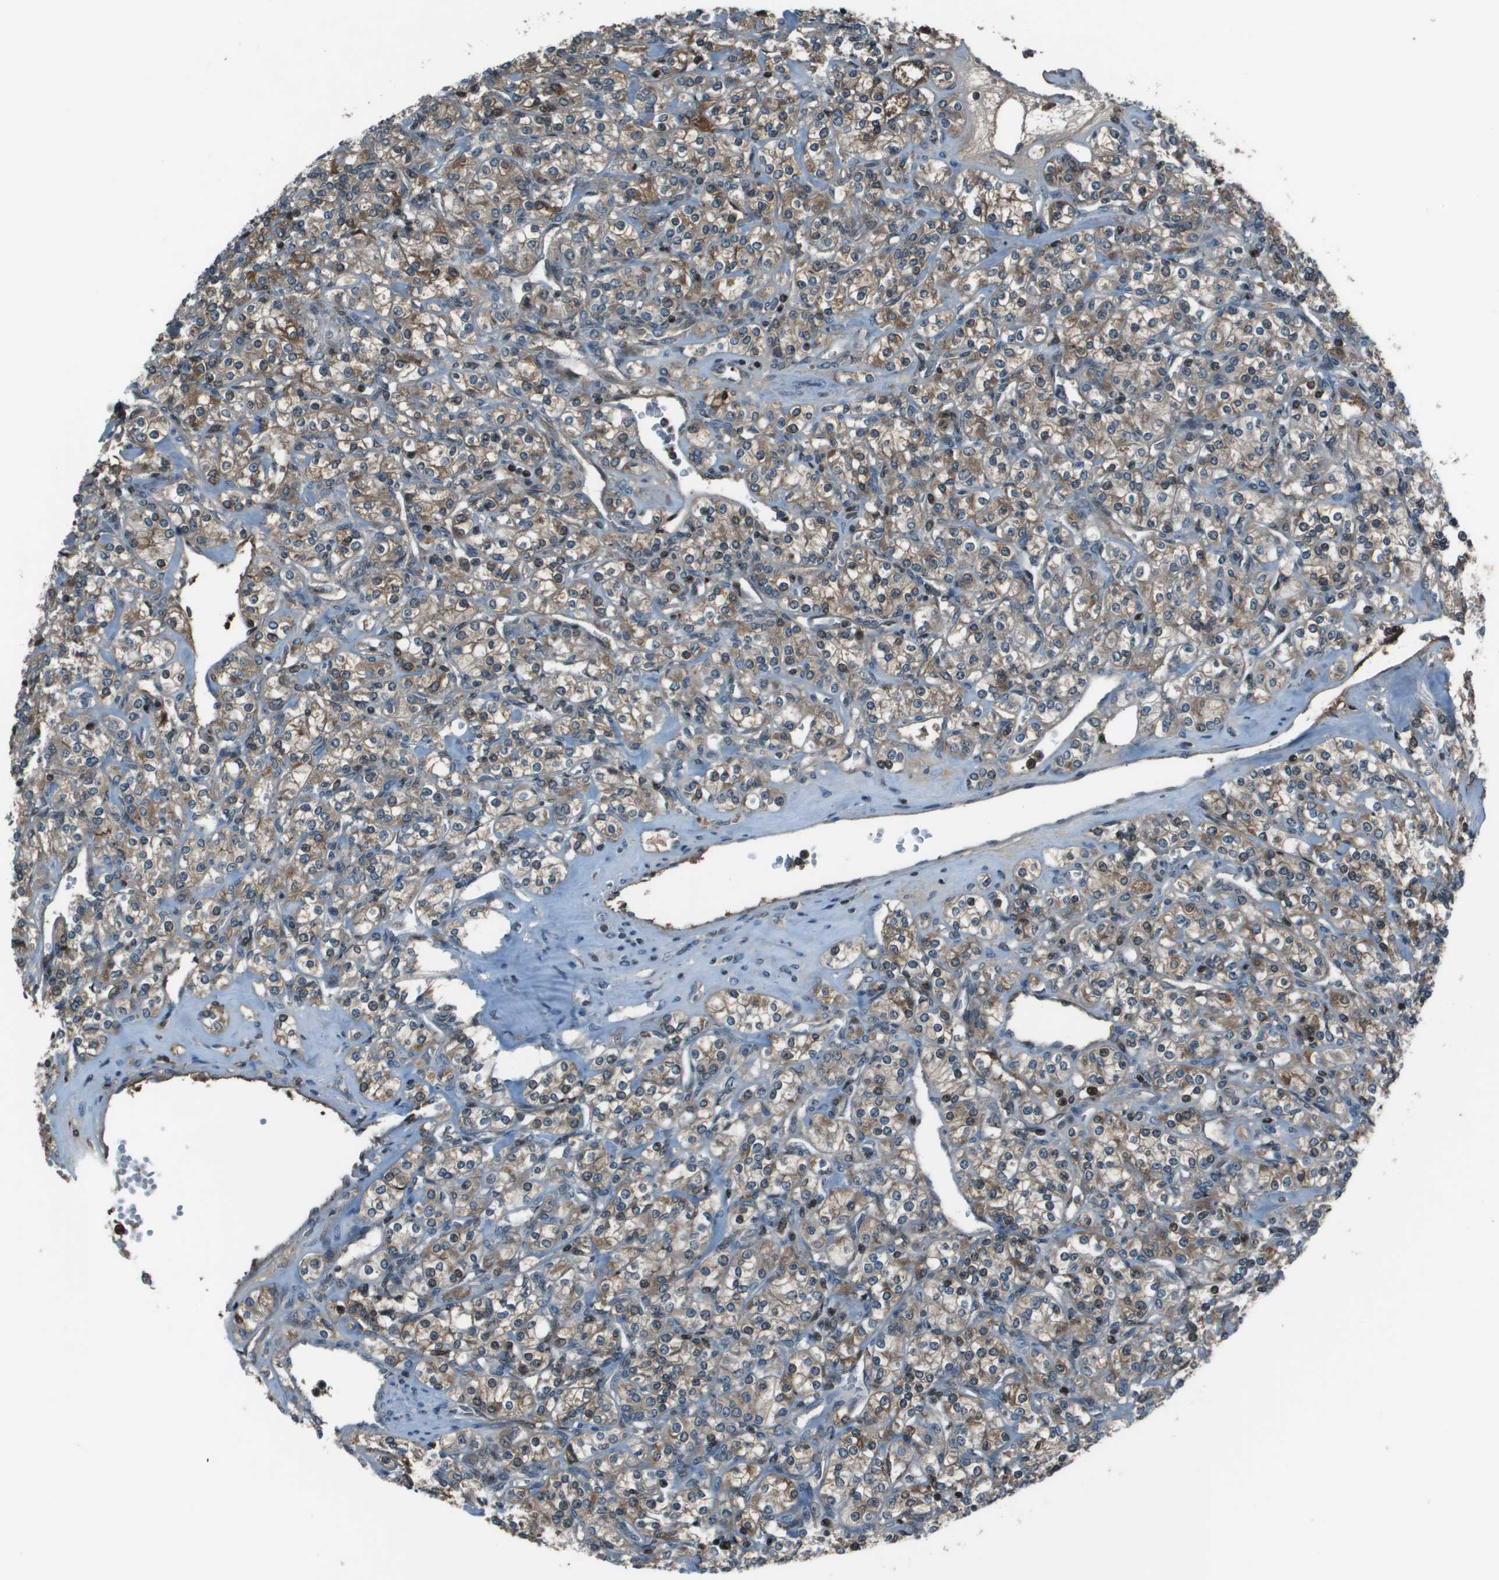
{"staining": {"intensity": "moderate", "quantity": ">75%", "location": "cytoplasmic/membranous"}, "tissue": "renal cancer", "cell_type": "Tumor cells", "image_type": "cancer", "snomed": [{"axis": "morphology", "description": "Adenocarcinoma, NOS"}, {"axis": "topography", "description": "Kidney"}], "caption": "There is medium levels of moderate cytoplasmic/membranous expression in tumor cells of renal adenocarcinoma, as demonstrated by immunohistochemical staining (brown color).", "gene": "CXCL12", "patient": {"sex": "male", "age": 77}}